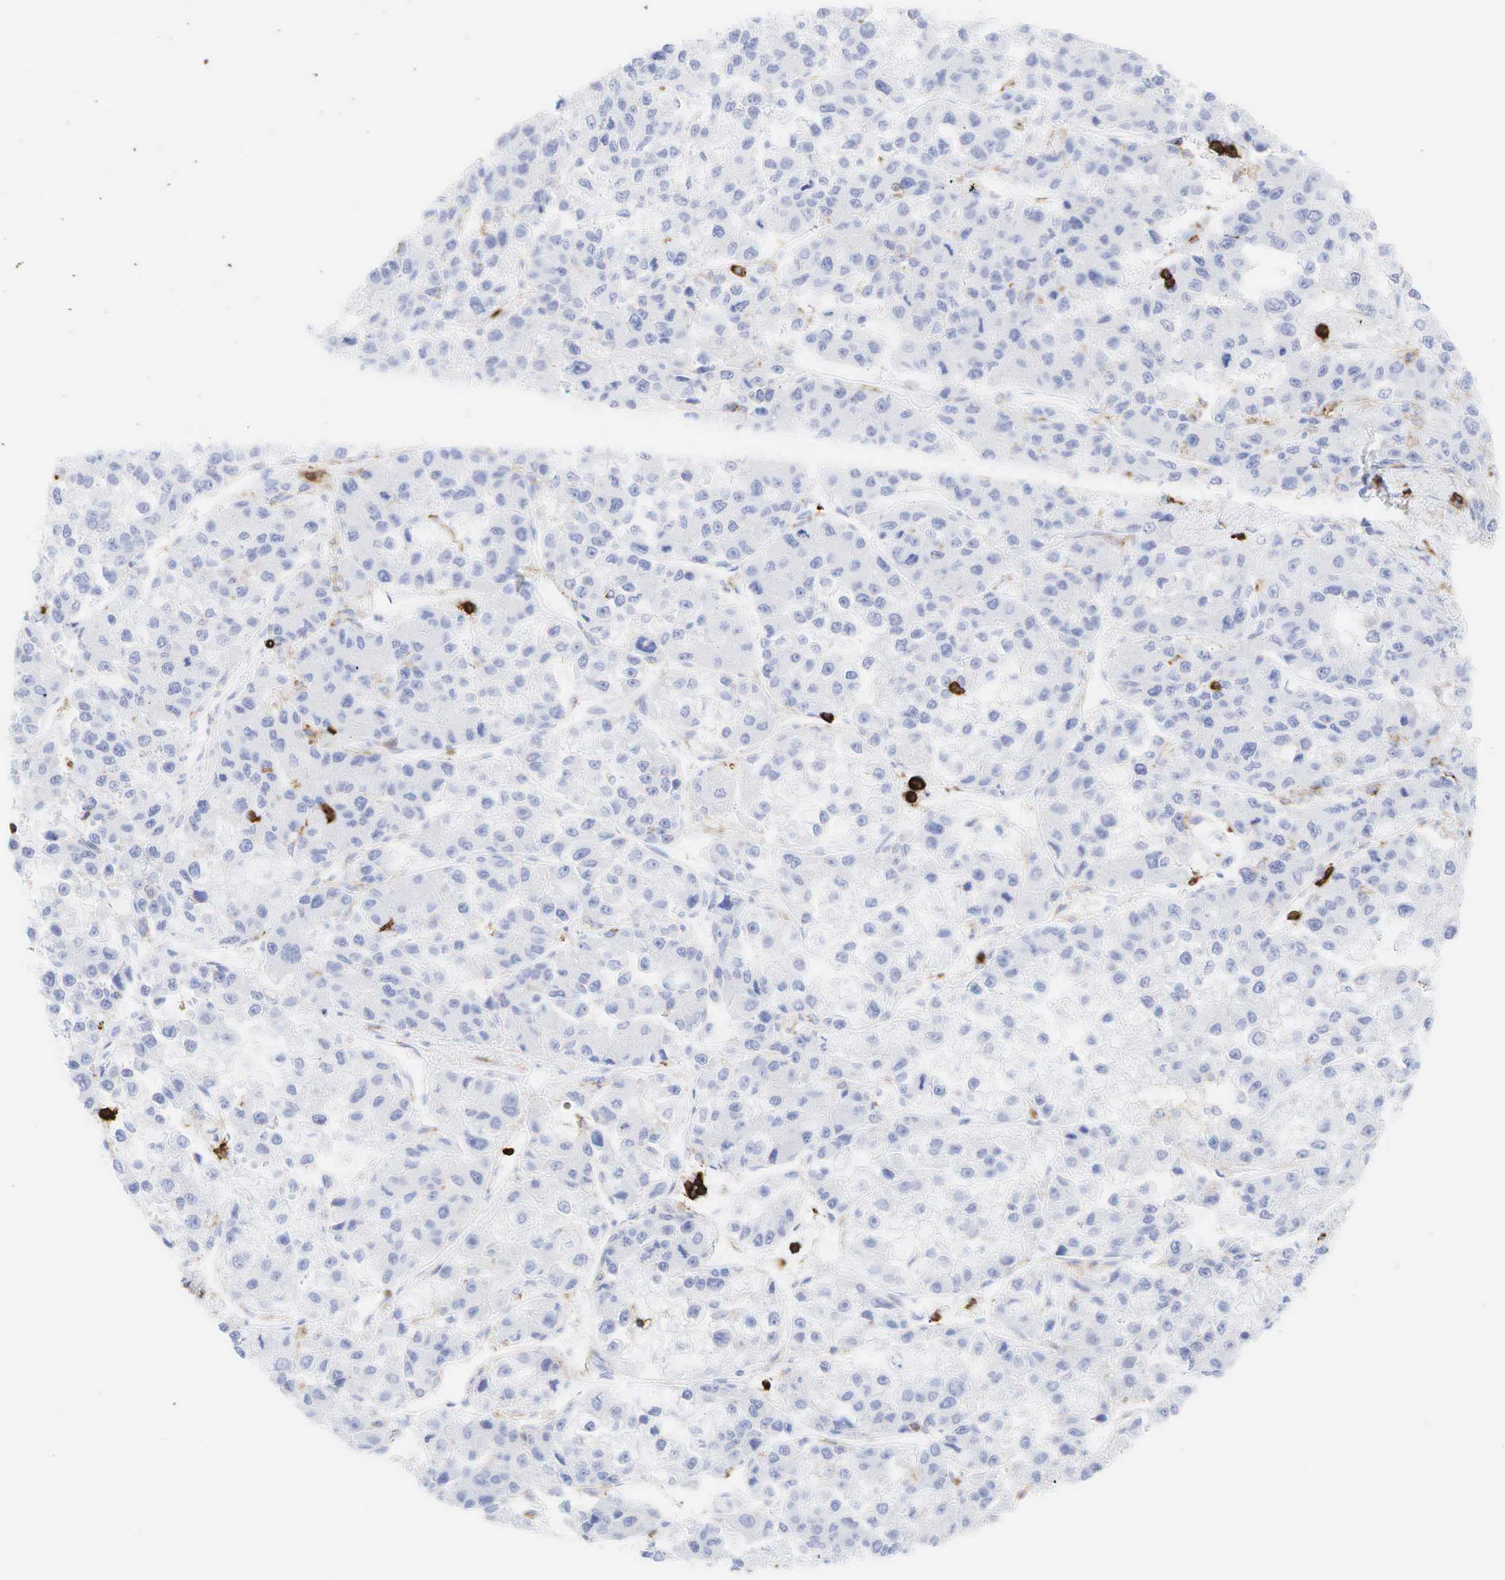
{"staining": {"intensity": "negative", "quantity": "none", "location": "none"}, "tissue": "liver cancer", "cell_type": "Tumor cells", "image_type": "cancer", "snomed": [{"axis": "morphology", "description": "Carcinoma, Hepatocellular, NOS"}, {"axis": "topography", "description": "Liver"}], "caption": "Micrograph shows no significant protein expression in tumor cells of liver cancer. Brightfield microscopy of IHC stained with DAB (3,3'-diaminobenzidine) (brown) and hematoxylin (blue), captured at high magnification.", "gene": "PTPRC", "patient": {"sex": "female", "age": 66}}